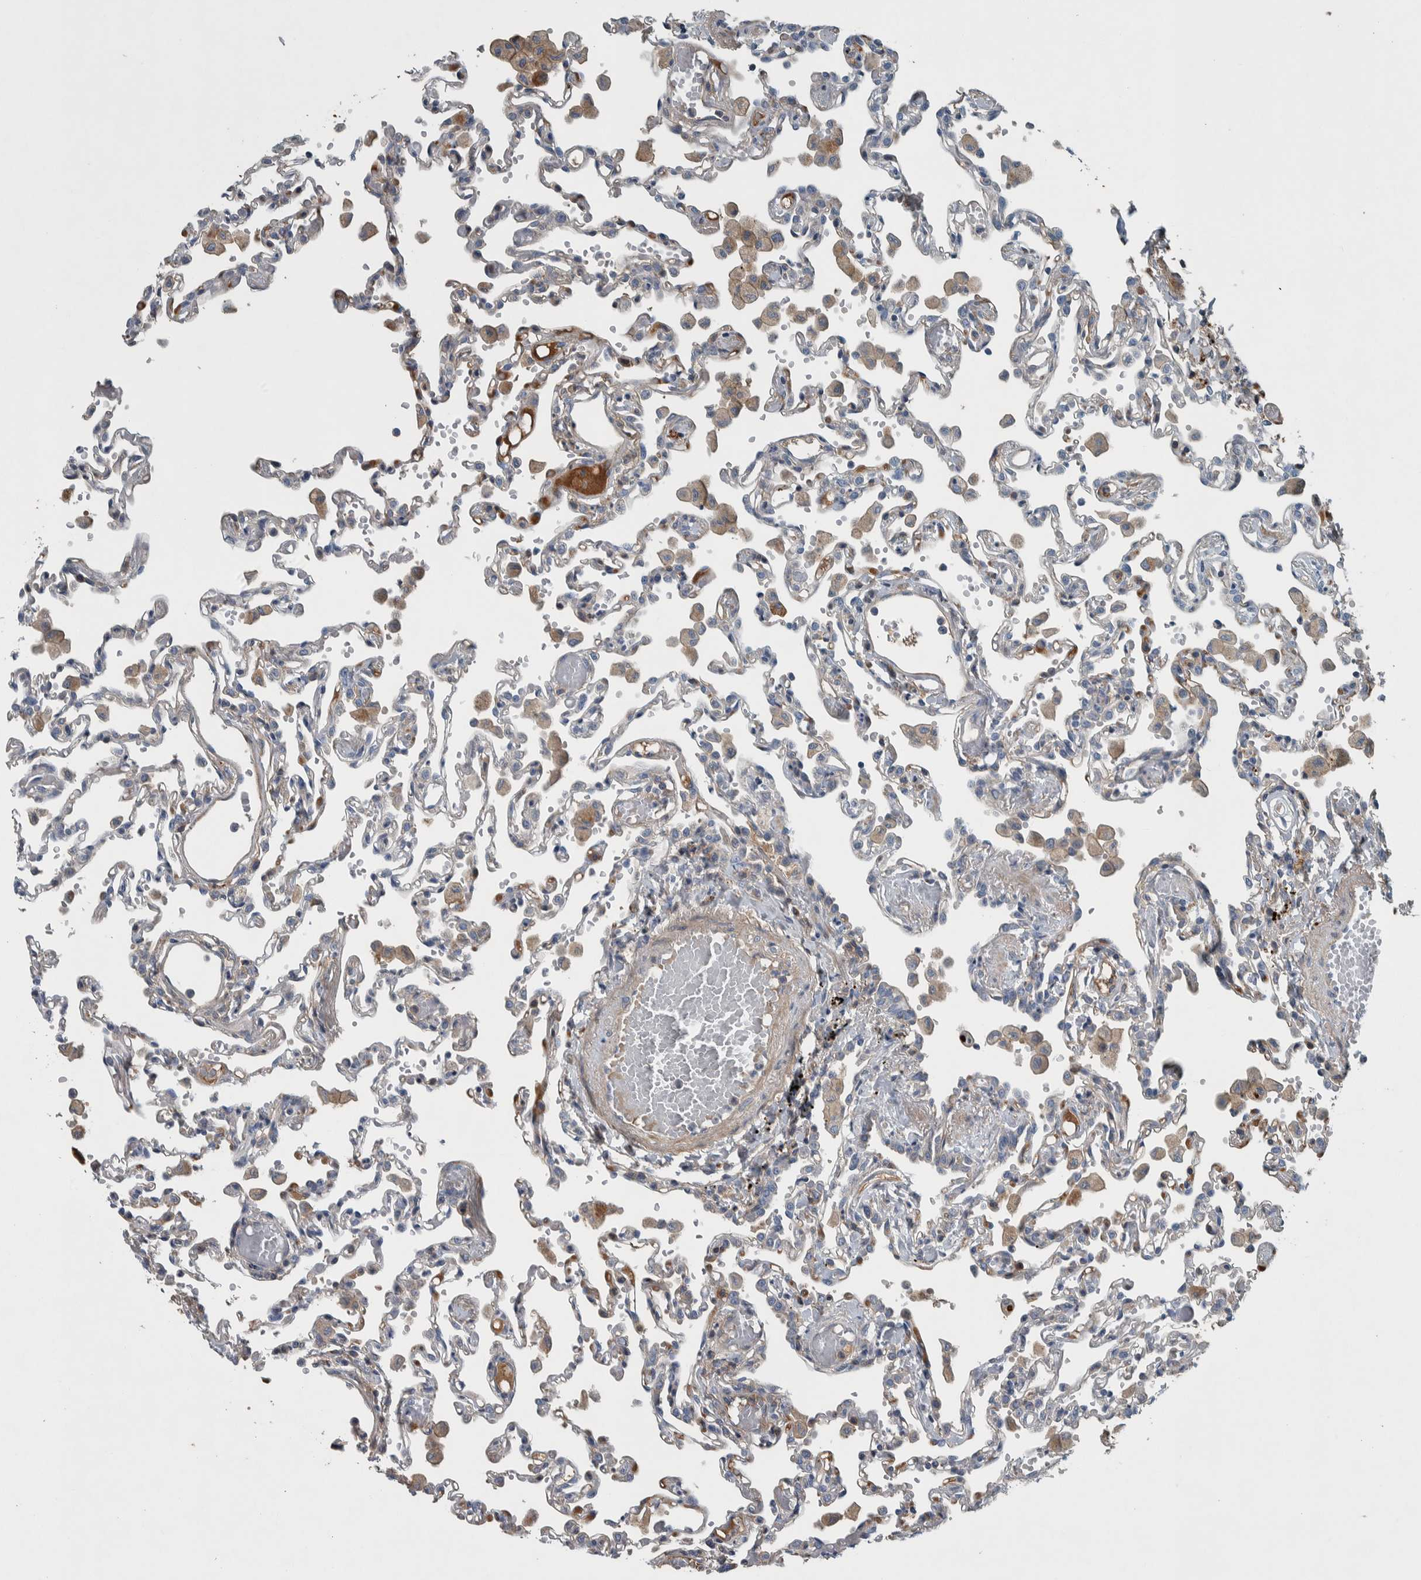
{"staining": {"intensity": "negative", "quantity": "none", "location": "none"}, "tissue": "lung", "cell_type": "Alveolar cells", "image_type": "normal", "snomed": [{"axis": "morphology", "description": "Normal tissue, NOS"}, {"axis": "topography", "description": "Bronchus"}, {"axis": "topography", "description": "Lung"}], "caption": "This is an IHC image of normal human lung. There is no positivity in alveolar cells.", "gene": "SERPINC1", "patient": {"sex": "female", "age": 49}}